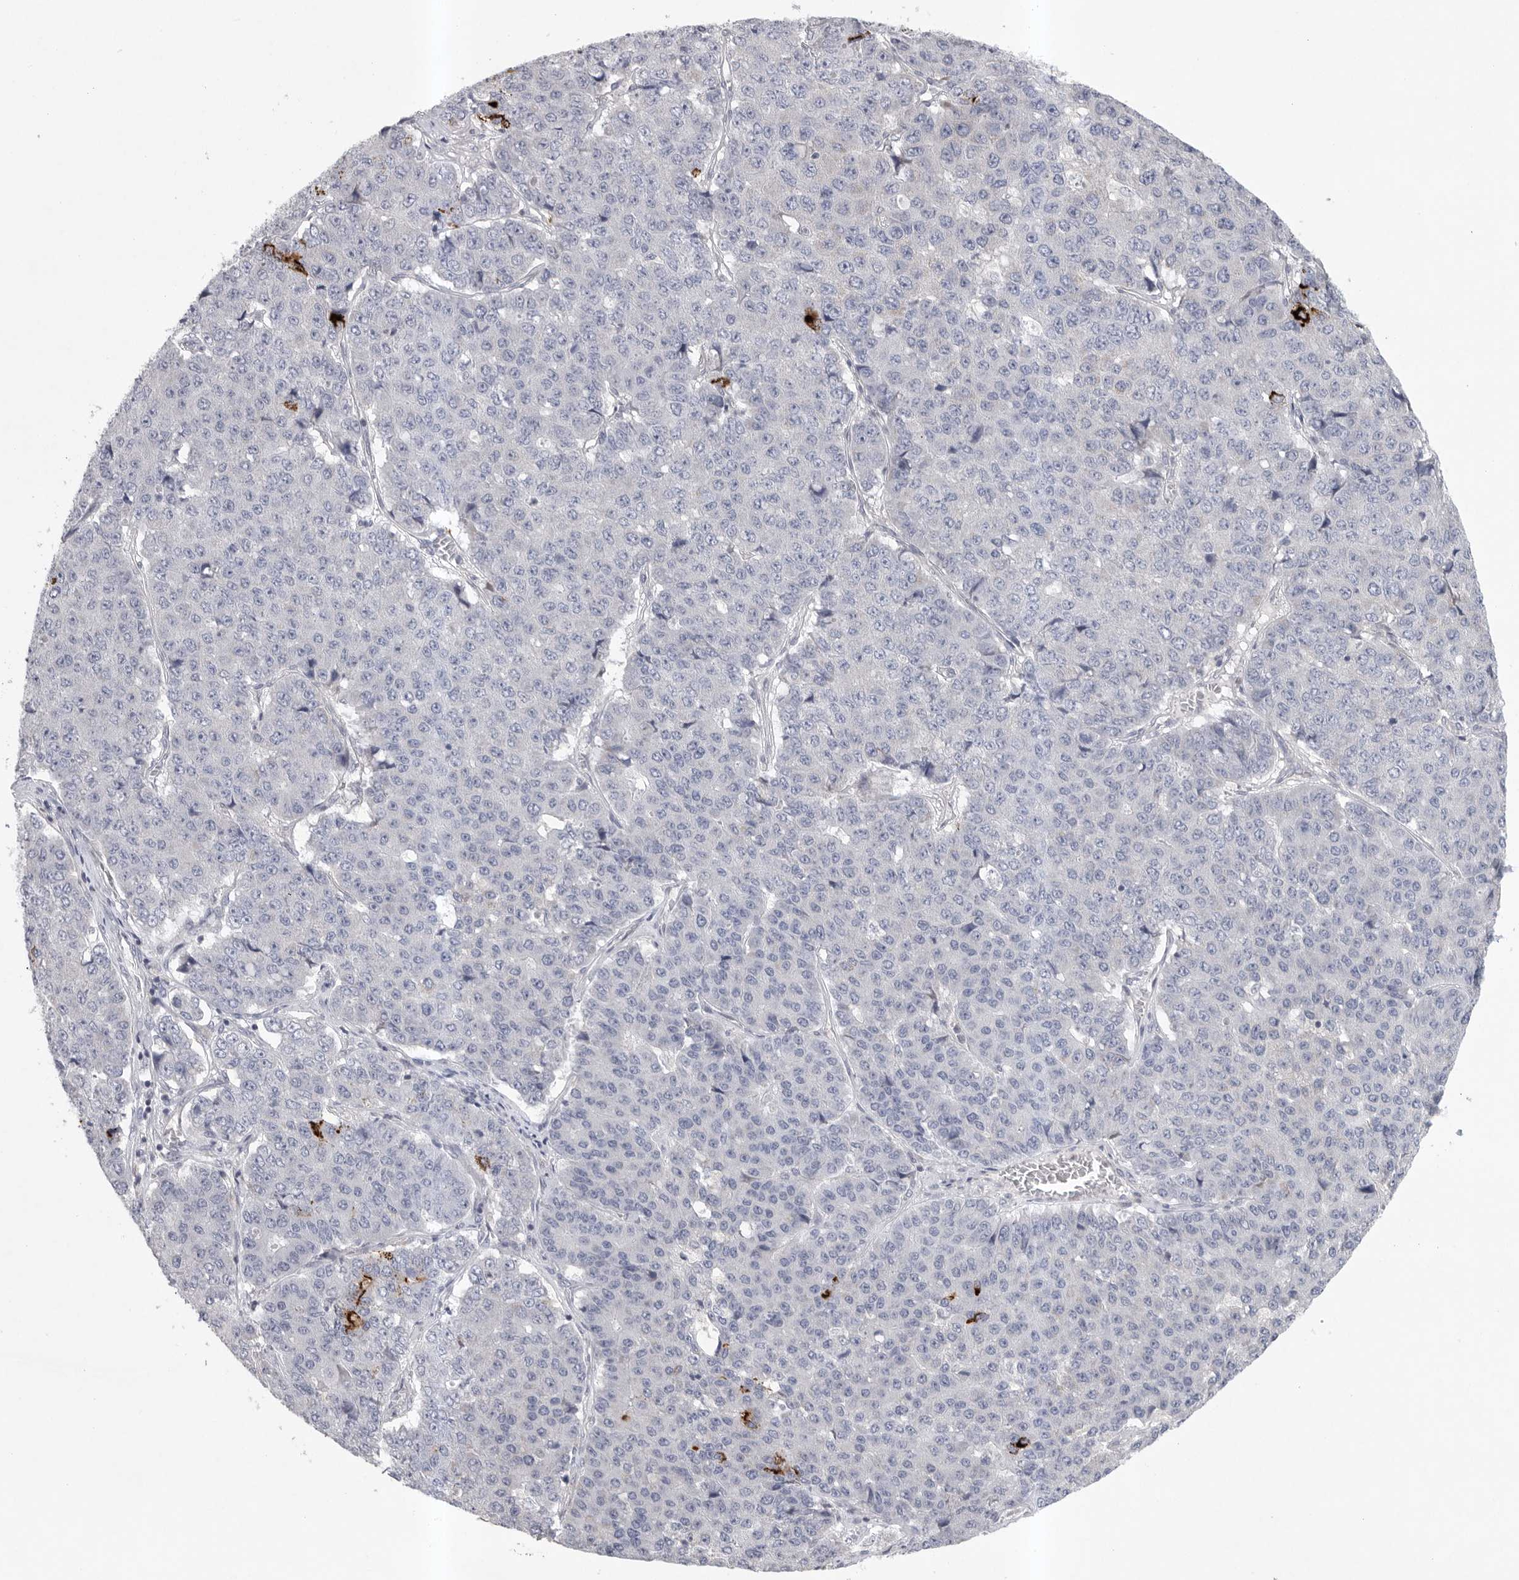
{"staining": {"intensity": "negative", "quantity": "none", "location": "none"}, "tissue": "pancreatic cancer", "cell_type": "Tumor cells", "image_type": "cancer", "snomed": [{"axis": "morphology", "description": "Adenocarcinoma, NOS"}, {"axis": "topography", "description": "Pancreas"}], "caption": "IHC micrograph of neoplastic tissue: human adenocarcinoma (pancreatic) stained with DAB (3,3'-diaminobenzidine) reveals no significant protein staining in tumor cells.", "gene": "TMEM69", "patient": {"sex": "male", "age": 50}}